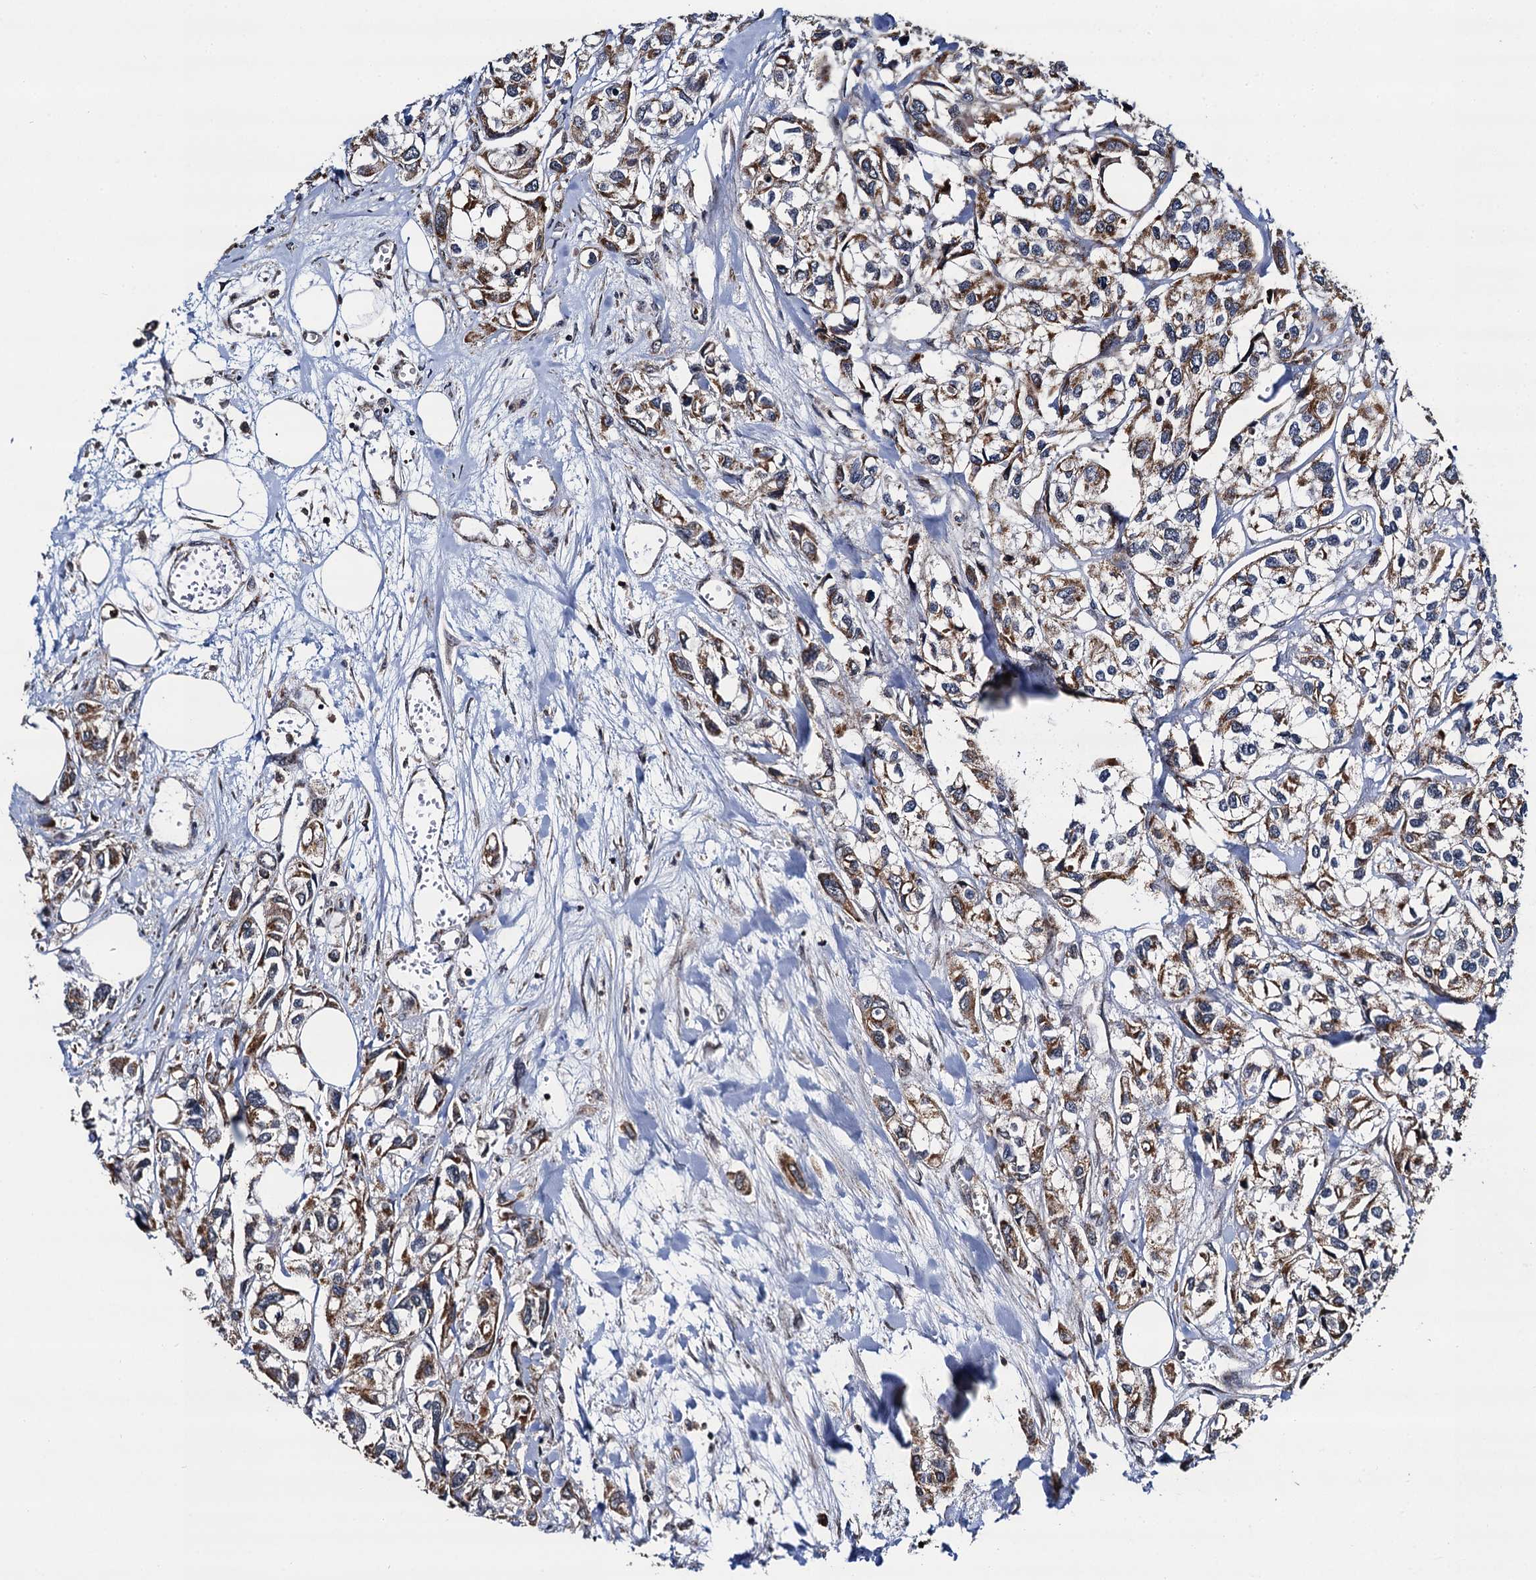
{"staining": {"intensity": "strong", "quantity": ">75%", "location": "cytoplasmic/membranous"}, "tissue": "urothelial cancer", "cell_type": "Tumor cells", "image_type": "cancer", "snomed": [{"axis": "morphology", "description": "Urothelial carcinoma, High grade"}, {"axis": "topography", "description": "Urinary bladder"}], "caption": "Brown immunohistochemical staining in urothelial cancer displays strong cytoplasmic/membranous staining in about >75% of tumor cells. The staining is performed using DAB (3,3'-diaminobenzidine) brown chromogen to label protein expression. The nuclei are counter-stained blue using hematoxylin.", "gene": "CMPK2", "patient": {"sex": "male", "age": 67}}